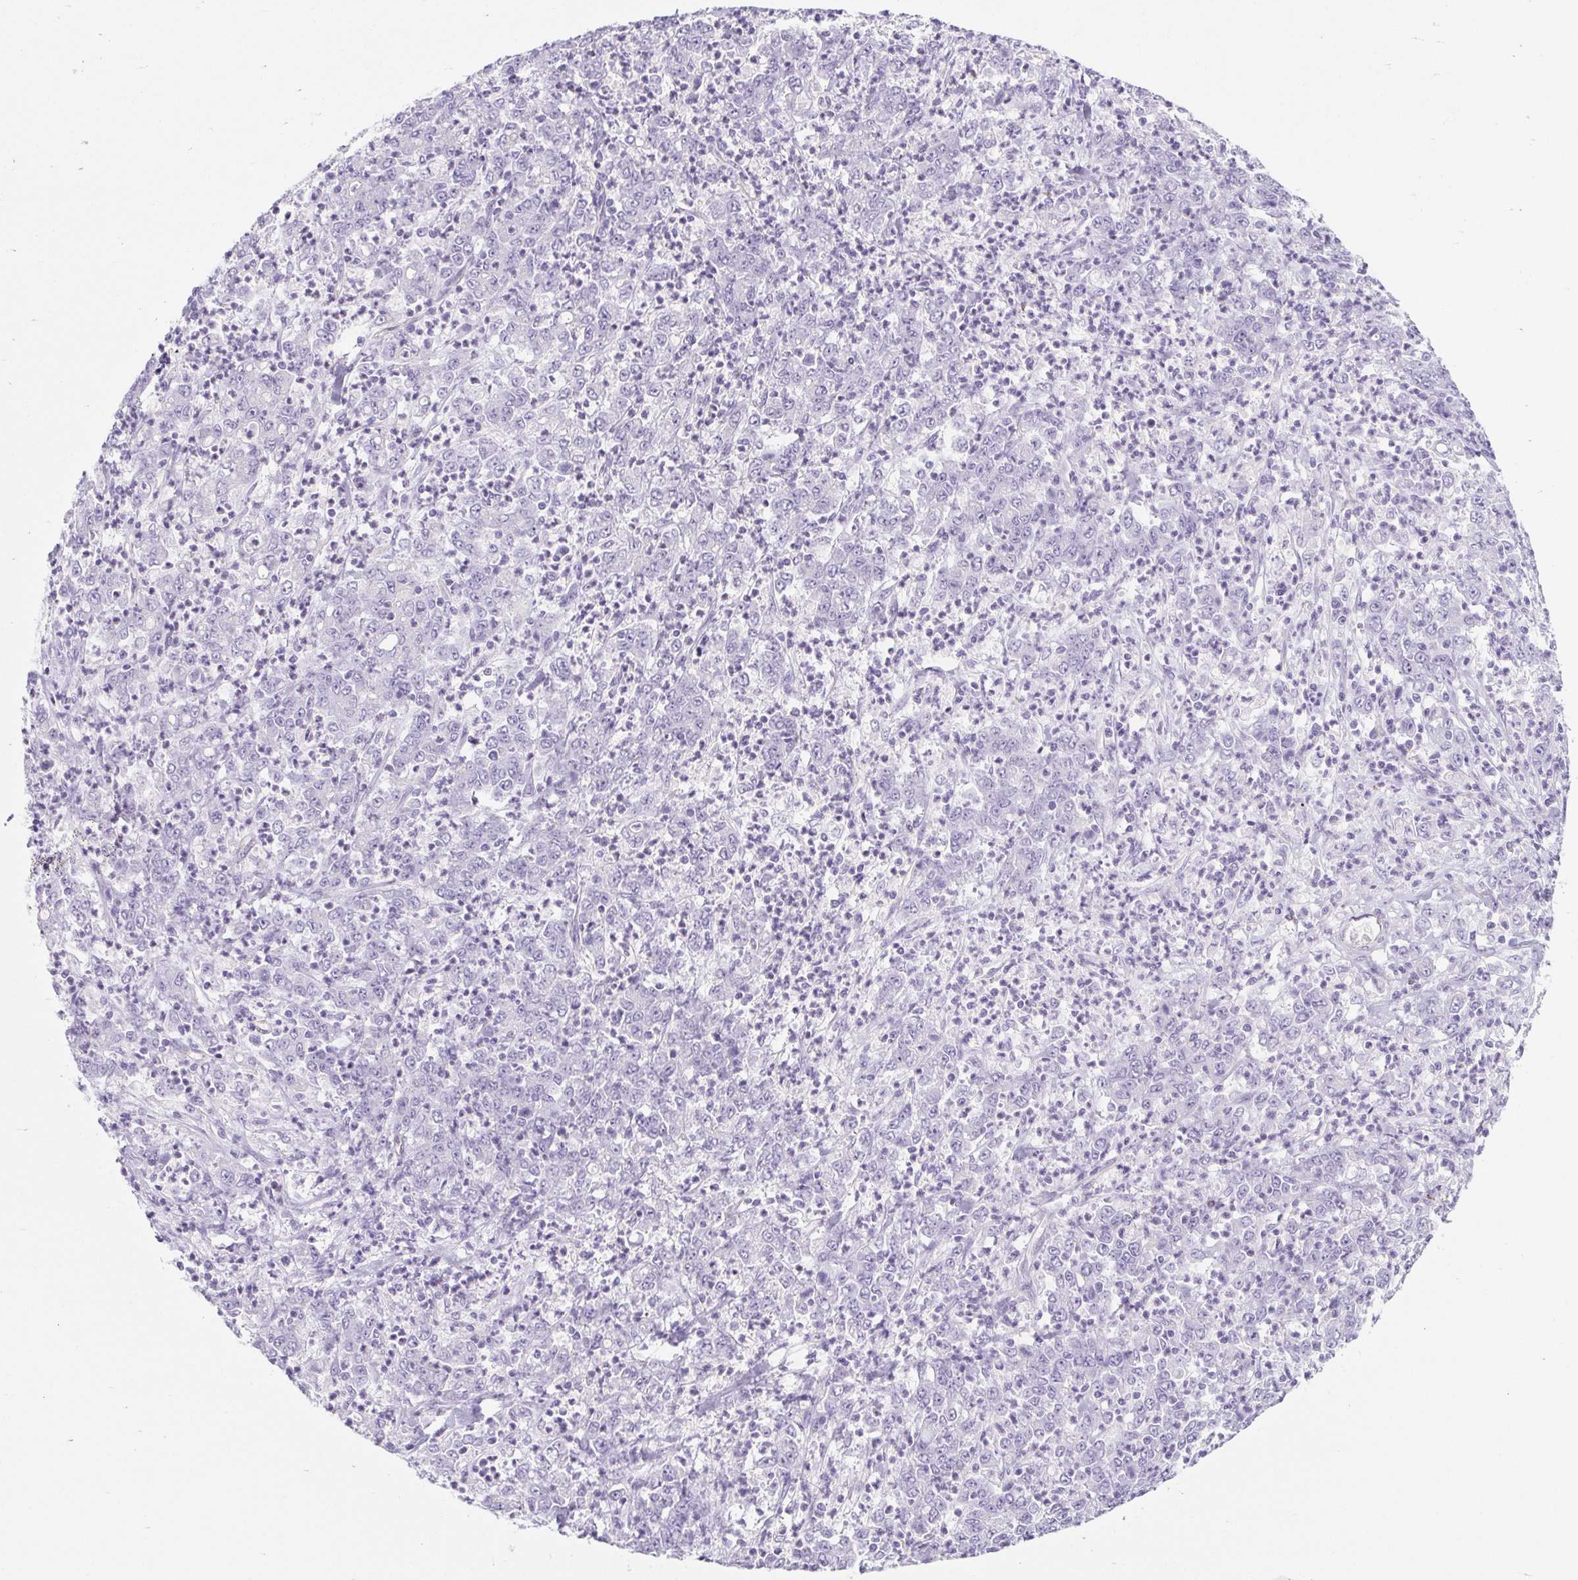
{"staining": {"intensity": "negative", "quantity": "none", "location": "none"}, "tissue": "stomach cancer", "cell_type": "Tumor cells", "image_type": "cancer", "snomed": [{"axis": "morphology", "description": "Adenocarcinoma, NOS"}, {"axis": "topography", "description": "Stomach, lower"}], "caption": "DAB immunohistochemical staining of human stomach adenocarcinoma demonstrates no significant expression in tumor cells. (DAB immunohistochemistry (IHC) visualized using brightfield microscopy, high magnification).", "gene": "BCAS1", "patient": {"sex": "female", "age": 71}}